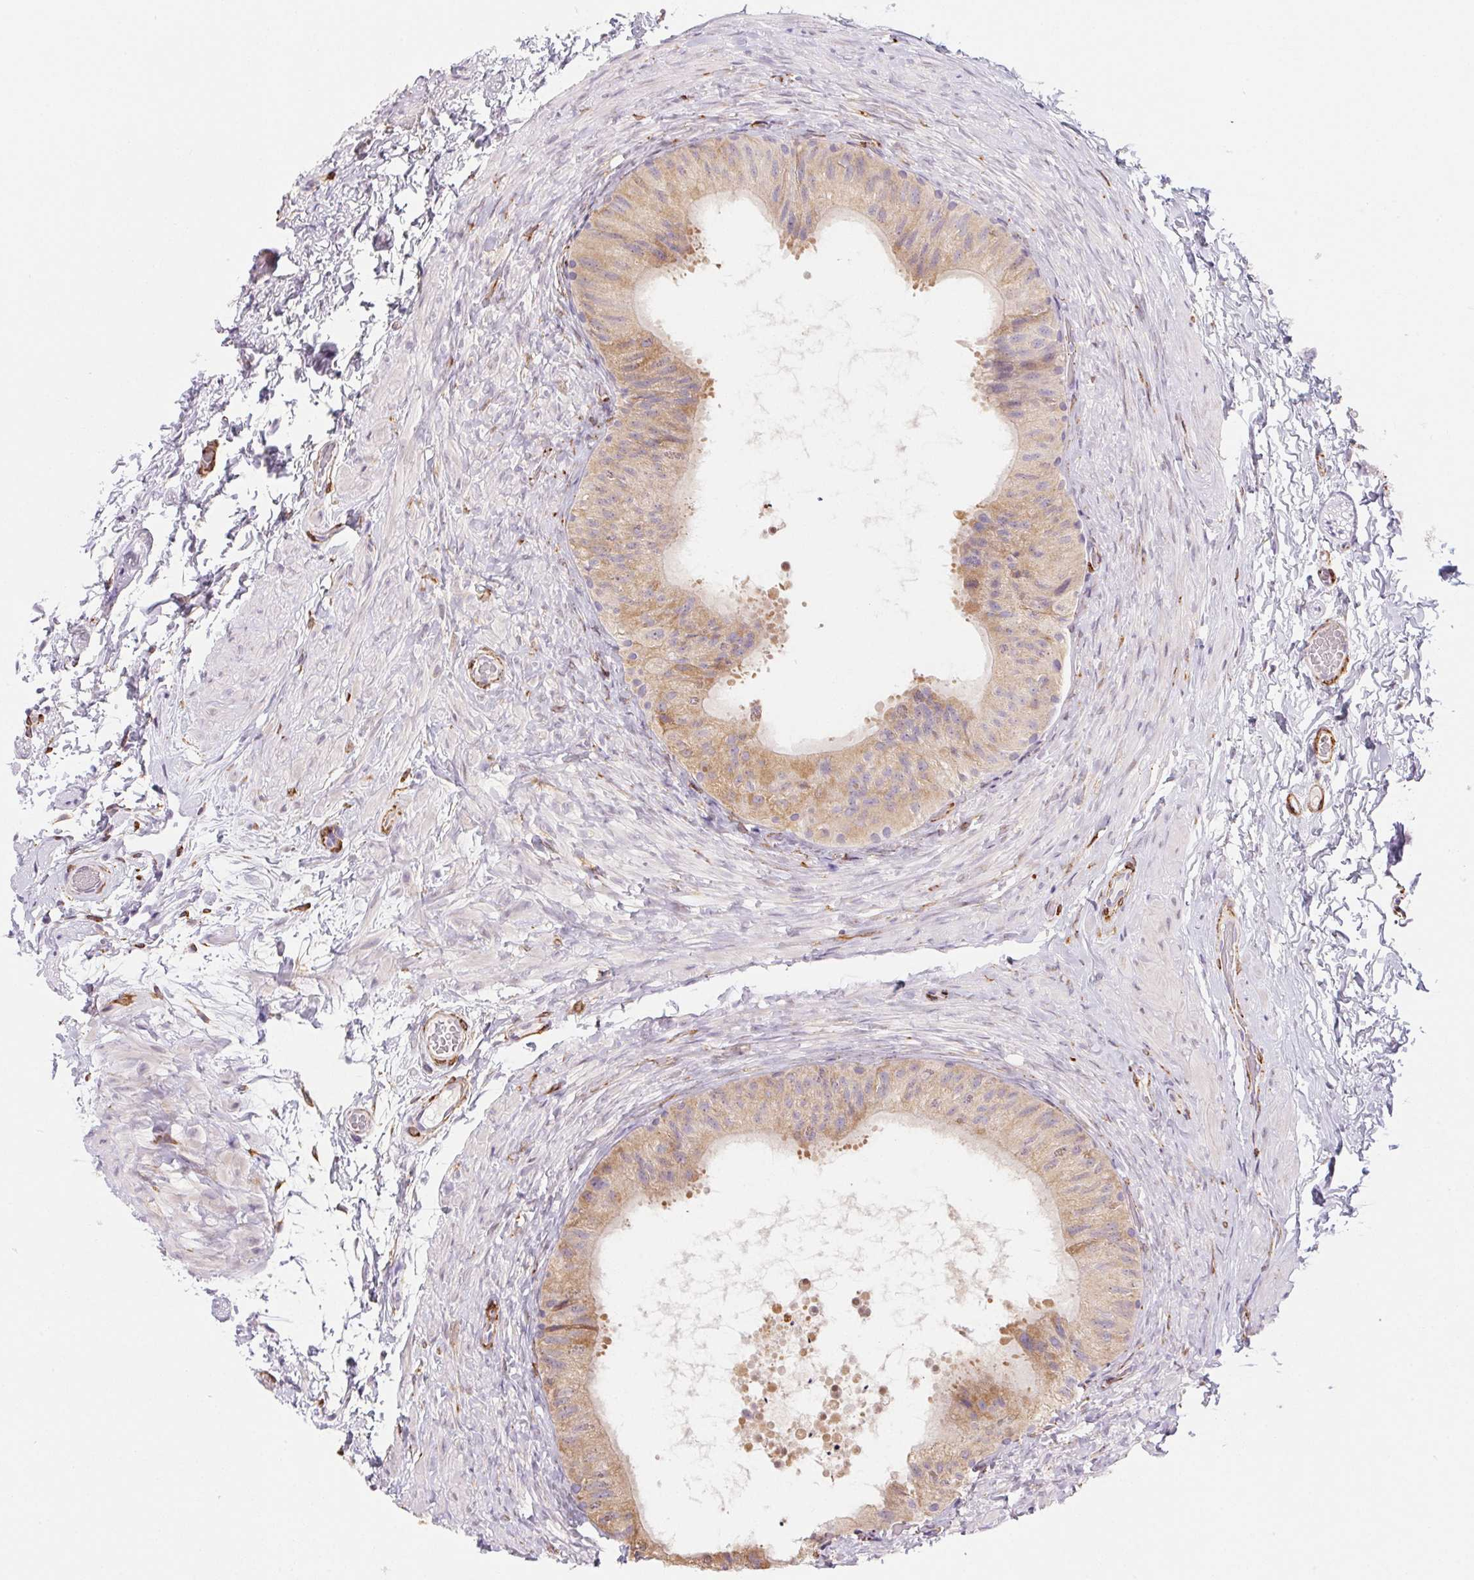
{"staining": {"intensity": "weak", "quantity": "25%-75%", "location": "cytoplasmic/membranous"}, "tissue": "epididymis", "cell_type": "Glandular cells", "image_type": "normal", "snomed": [{"axis": "morphology", "description": "Normal tissue, NOS"}, {"axis": "topography", "description": "Epididymis, spermatic cord, NOS"}, {"axis": "topography", "description": "Epididymis"}], "caption": "Immunohistochemical staining of normal human epididymis demonstrates weak cytoplasmic/membranous protein staining in approximately 25%-75% of glandular cells. (DAB IHC, brown staining for protein, blue staining for nuclei).", "gene": "HRC", "patient": {"sex": "male", "age": 31}}